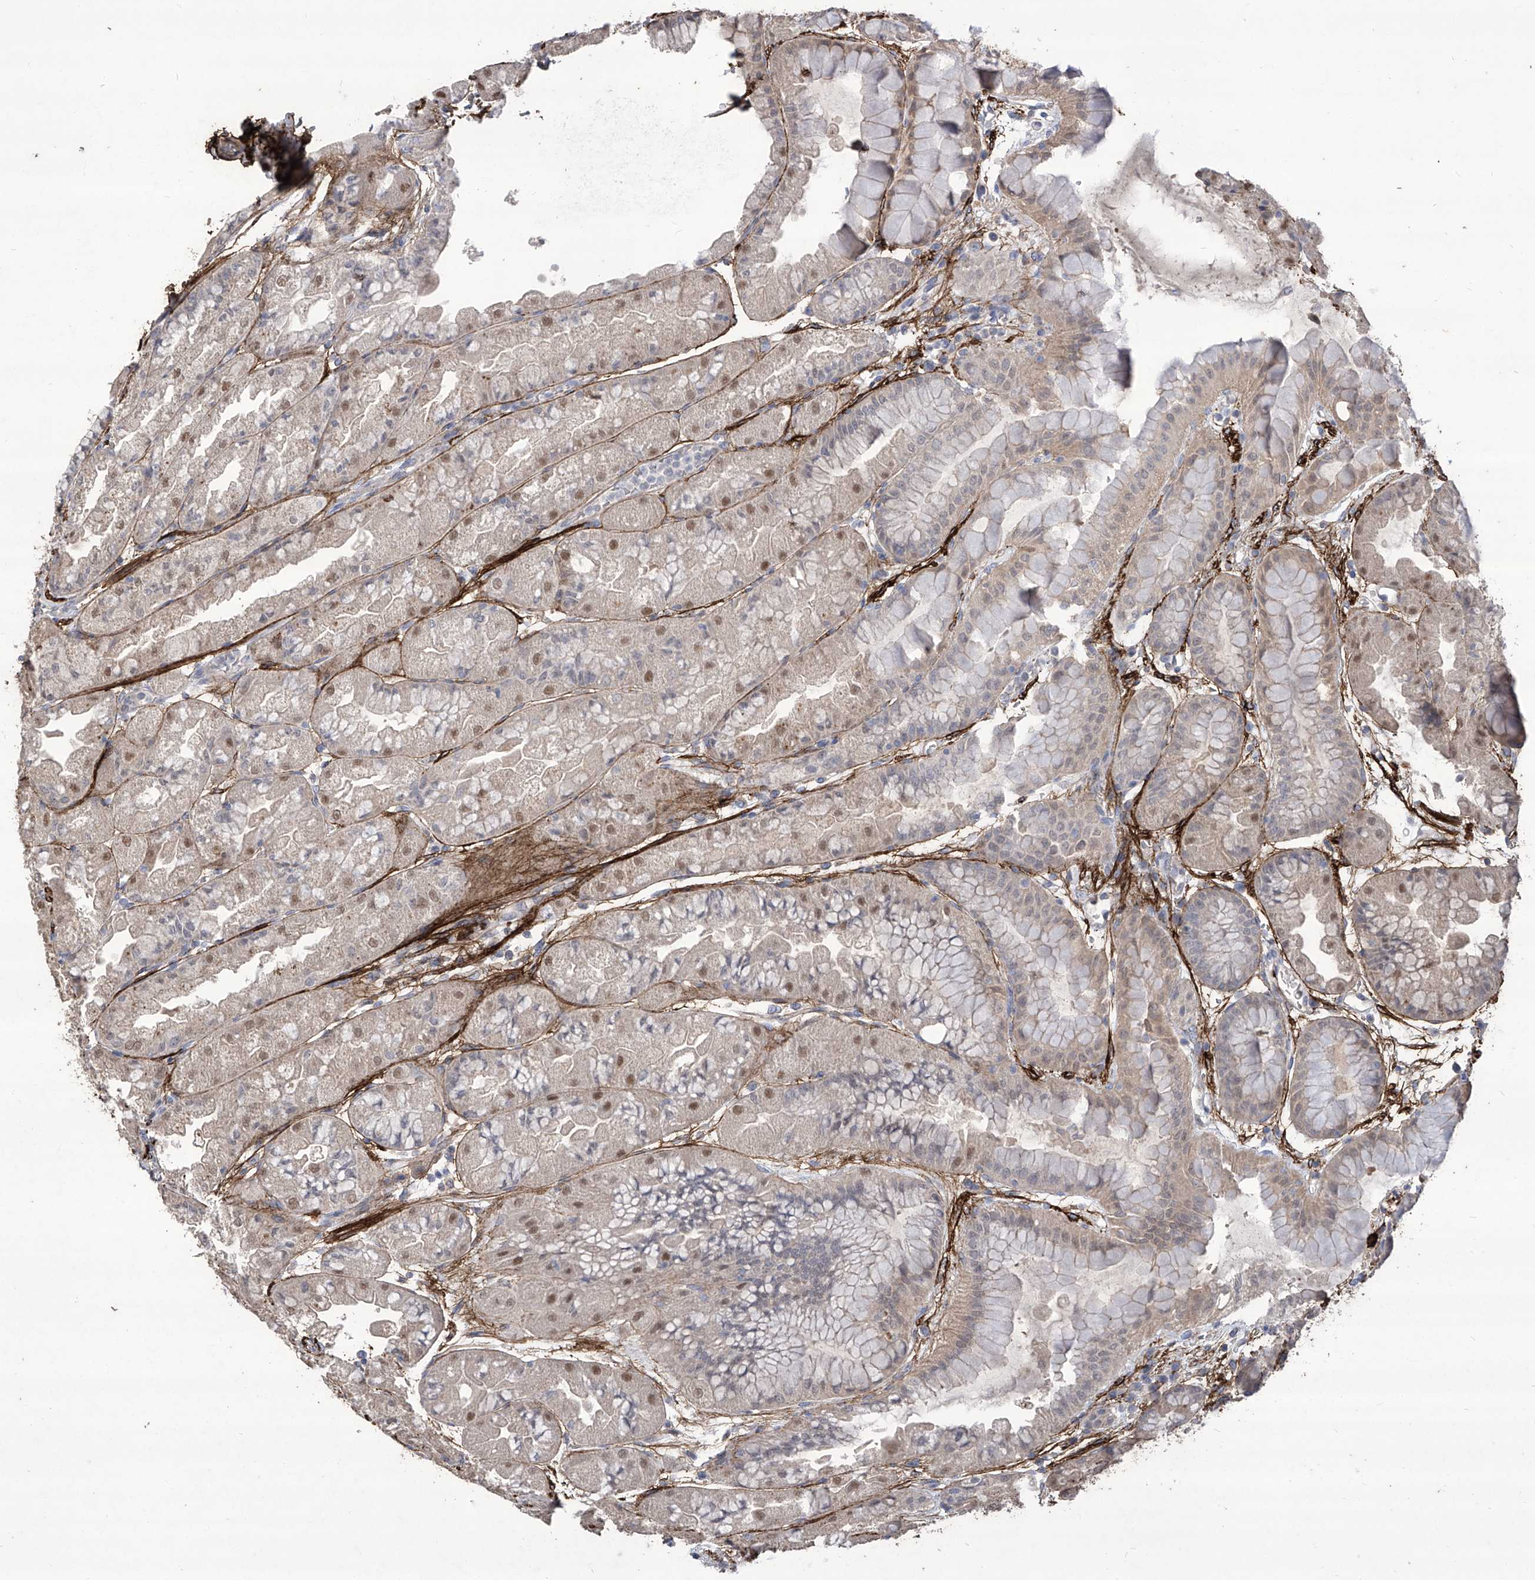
{"staining": {"intensity": "weak", "quantity": "25%-75%", "location": "cytoplasmic/membranous,nuclear"}, "tissue": "stomach", "cell_type": "Glandular cells", "image_type": "normal", "snomed": [{"axis": "morphology", "description": "Normal tissue, NOS"}, {"axis": "topography", "description": "Stomach, upper"}], "caption": "The histopathology image reveals immunohistochemical staining of unremarkable stomach. There is weak cytoplasmic/membranous,nuclear staining is present in approximately 25%-75% of glandular cells.", "gene": "TXNIP", "patient": {"sex": "male", "age": 47}}